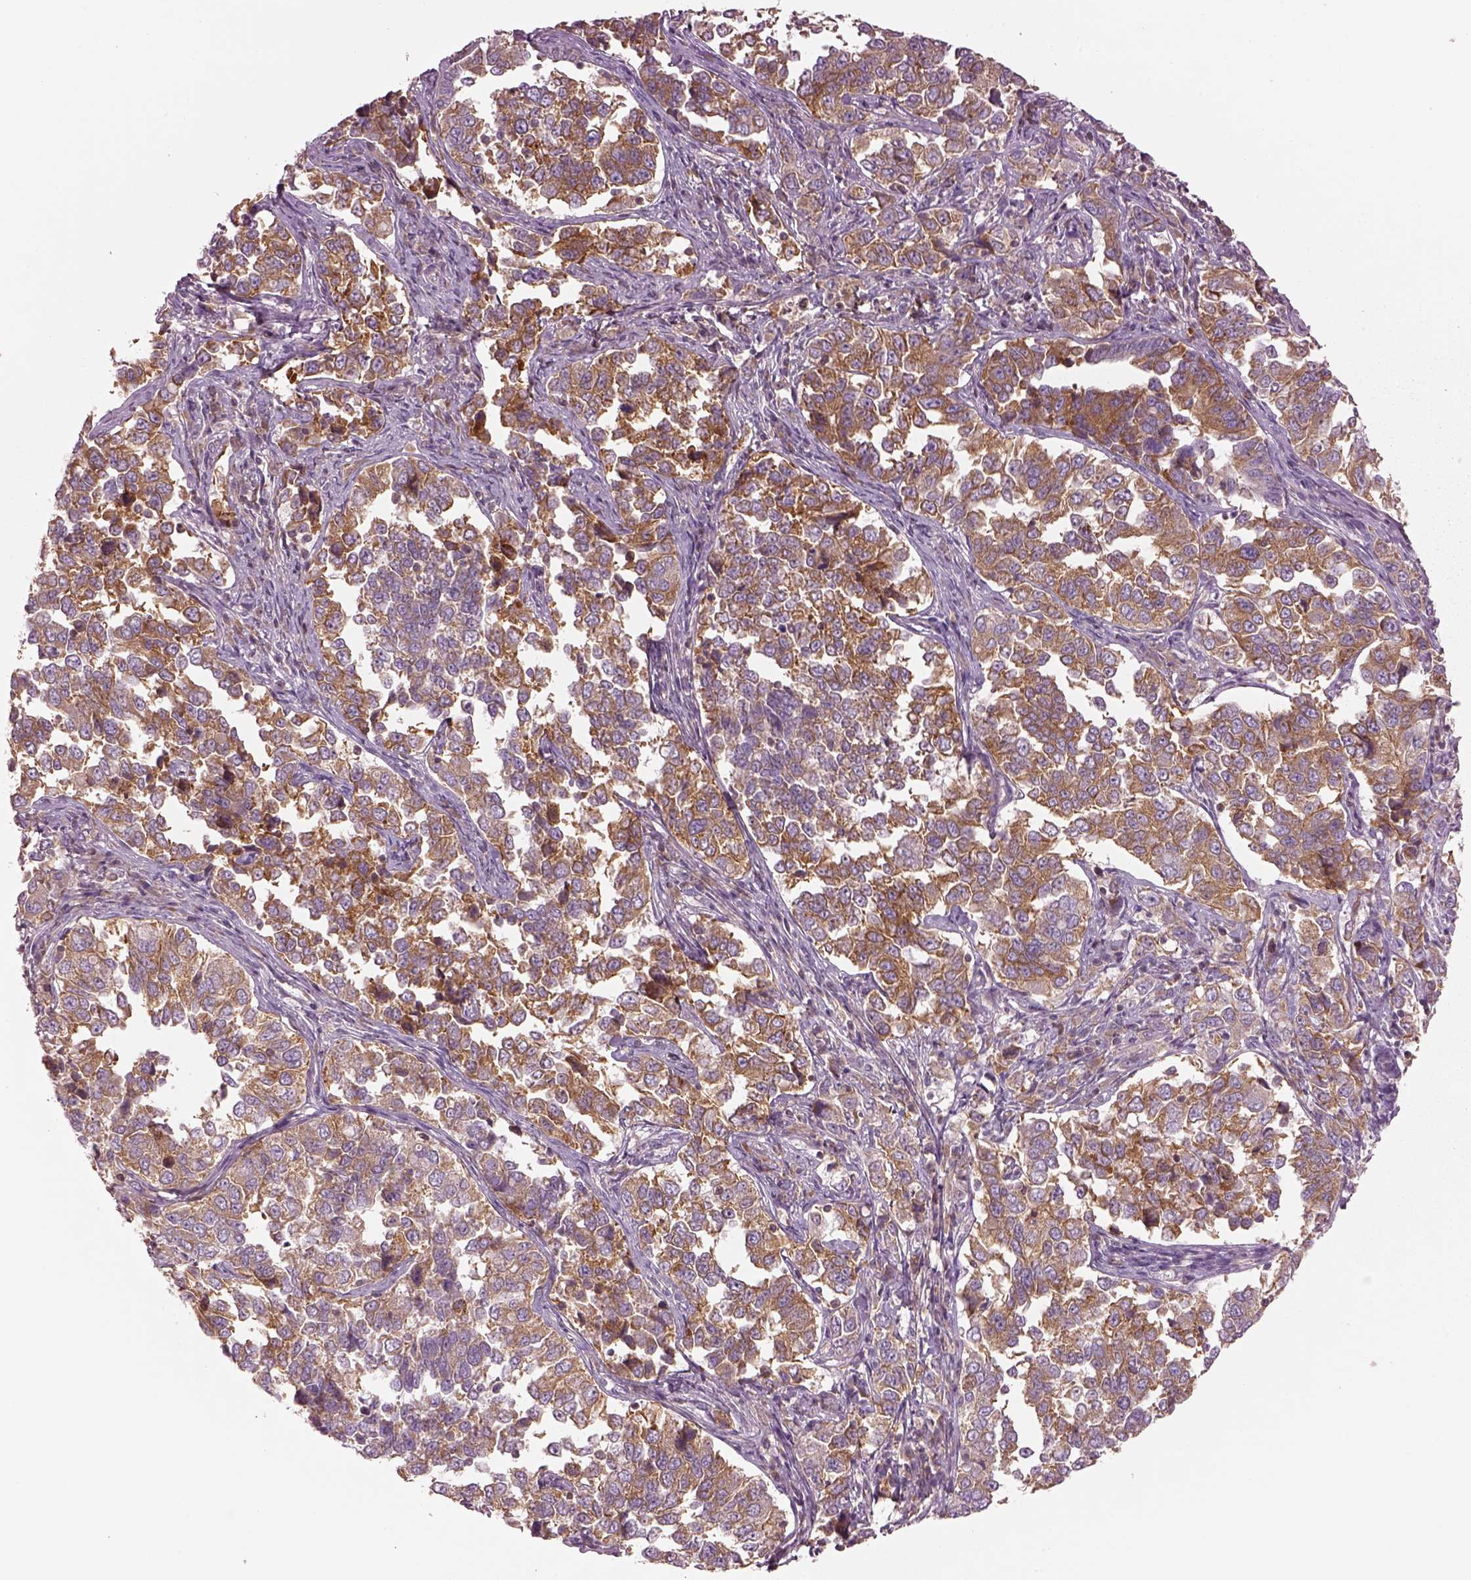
{"staining": {"intensity": "moderate", "quantity": ">75%", "location": "cytoplasmic/membranous"}, "tissue": "endometrial cancer", "cell_type": "Tumor cells", "image_type": "cancer", "snomed": [{"axis": "morphology", "description": "Adenocarcinoma, NOS"}, {"axis": "topography", "description": "Endometrium"}], "caption": "Protein expression analysis of human endometrial cancer reveals moderate cytoplasmic/membranous positivity in about >75% of tumor cells.", "gene": "CAD", "patient": {"sex": "female", "age": 43}}